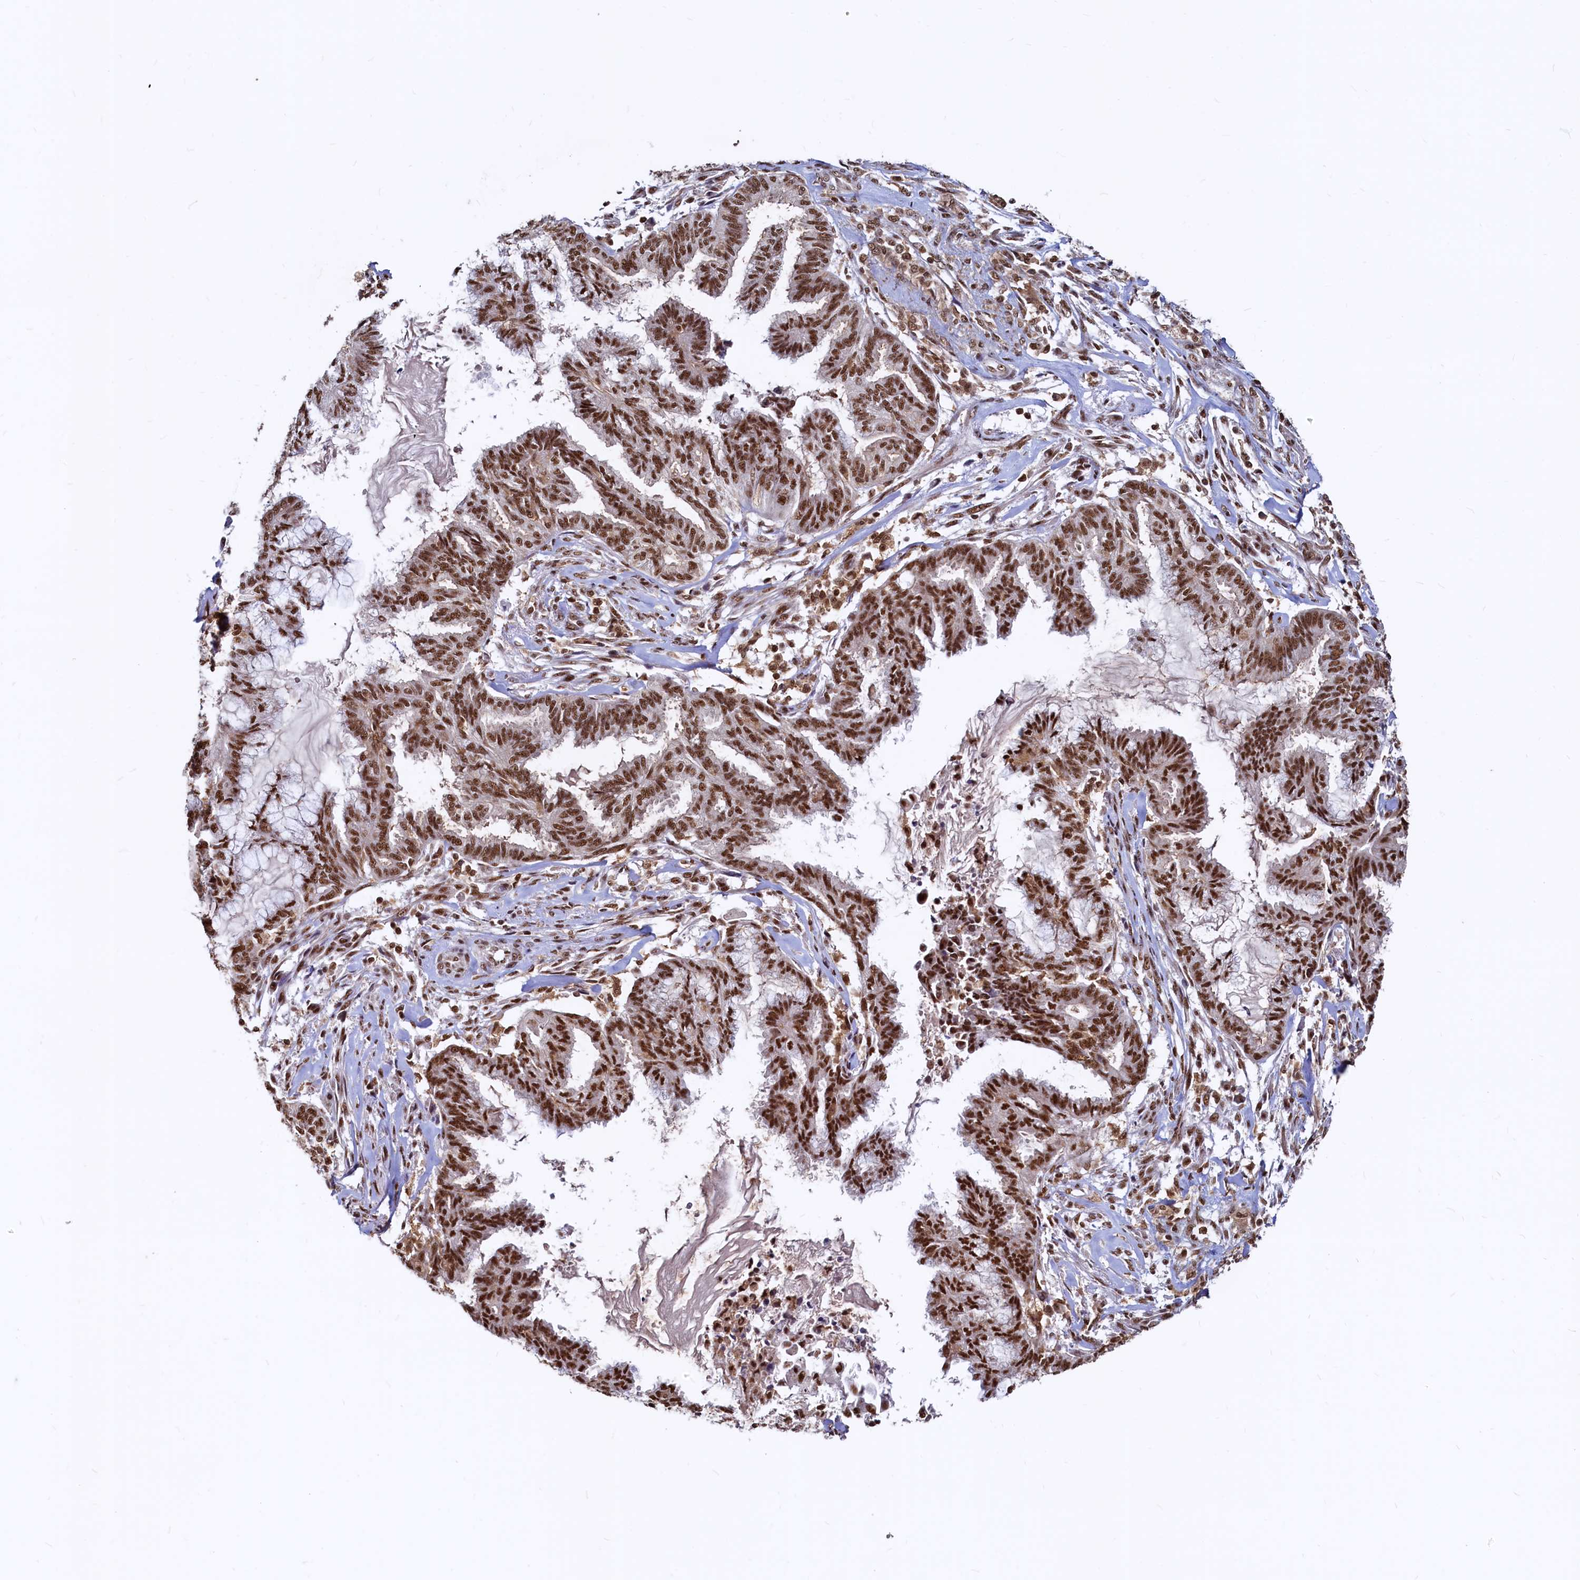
{"staining": {"intensity": "strong", "quantity": ">75%", "location": "nuclear"}, "tissue": "endometrial cancer", "cell_type": "Tumor cells", "image_type": "cancer", "snomed": [{"axis": "morphology", "description": "Adenocarcinoma, NOS"}, {"axis": "topography", "description": "Endometrium"}], "caption": "Tumor cells show high levels of strong nuclear expression in approximately >75% of cells in adenocarcinoma (endometrial). (Brightfield microscopy of DAB IHC at high magnification).", "gene": "RSRC2", "patient": {"sex": "female", "age": 86}}